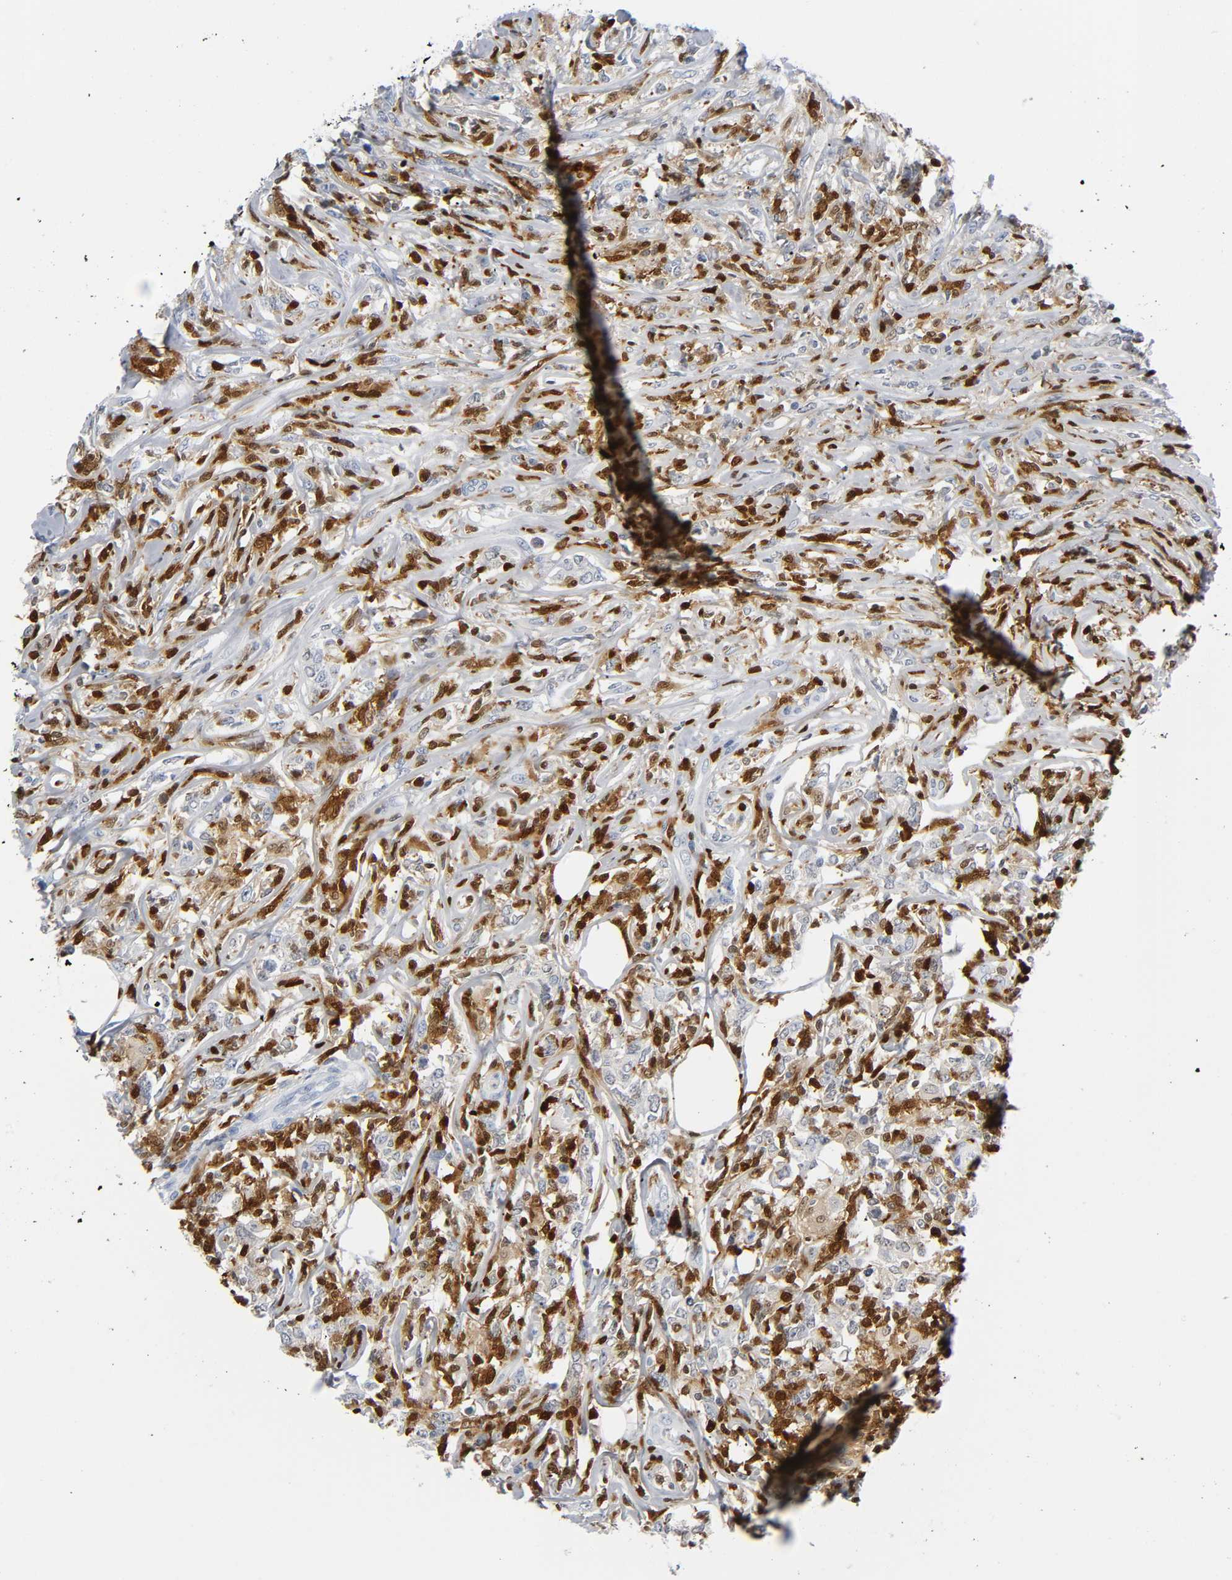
{"staining": {"intensity": "negative", "quantity": "none", "location": "none"}, "tissue": "lymphoma", "cell_type": "Tumor cells", "image_type": "cancer", "snomed": [{"axis": "morphology", "description": "Malignant lymphoma, non-Hodgkin's type, High grade"}, {"axis": "topography", "description": "Lymph node"}], "caption": "Immunohistochemical staining of malignant lymphoma, non-Hodgkin's type (high-grade) reveals no significant expression in tumor cells.", "gene": "DOK2", "patient": {"sex": "female", "age": 84}}